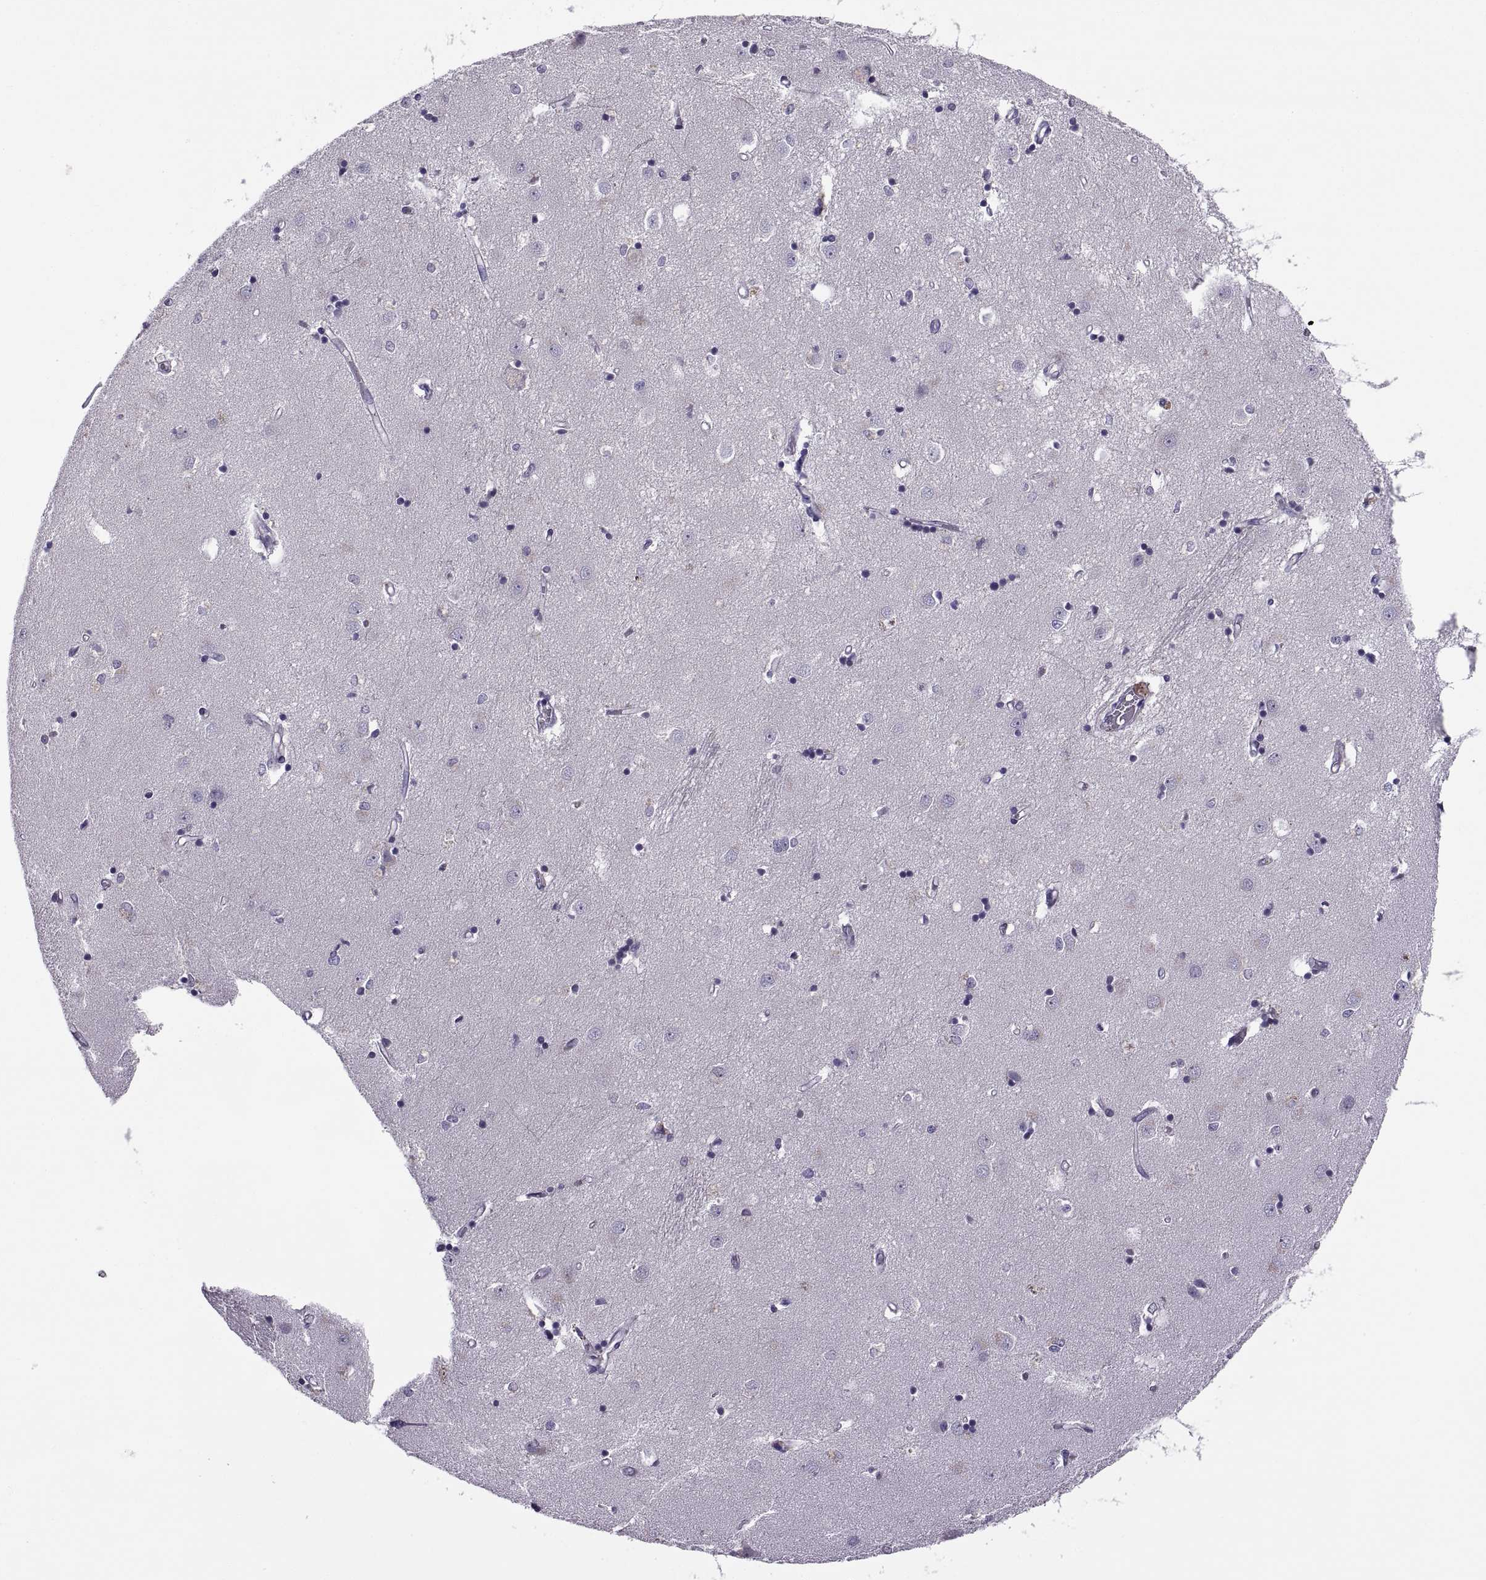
{"staining": {"intensity": "negative", "quantity": "none", "location": "none"}, "tissue": "caudate", "cell_type": "Glial cells", "image_type": "normal", "snomed": [{"axis": "morphology", "description": "Normal tissue, NOS"}, {"axis": "topography", "description": "Lateral ventricle wall"}], "caption": "Immunohistochemistry image of unremarkable human caudate stained for a protein (brown), which exhibits no staining in glial cells. (DAB immunohistochemistry (IHC) visualized using brightfield microscopy, high magnification).", "gene": "MAGEB1", "patient": {"sex": "male", "age": 54}}